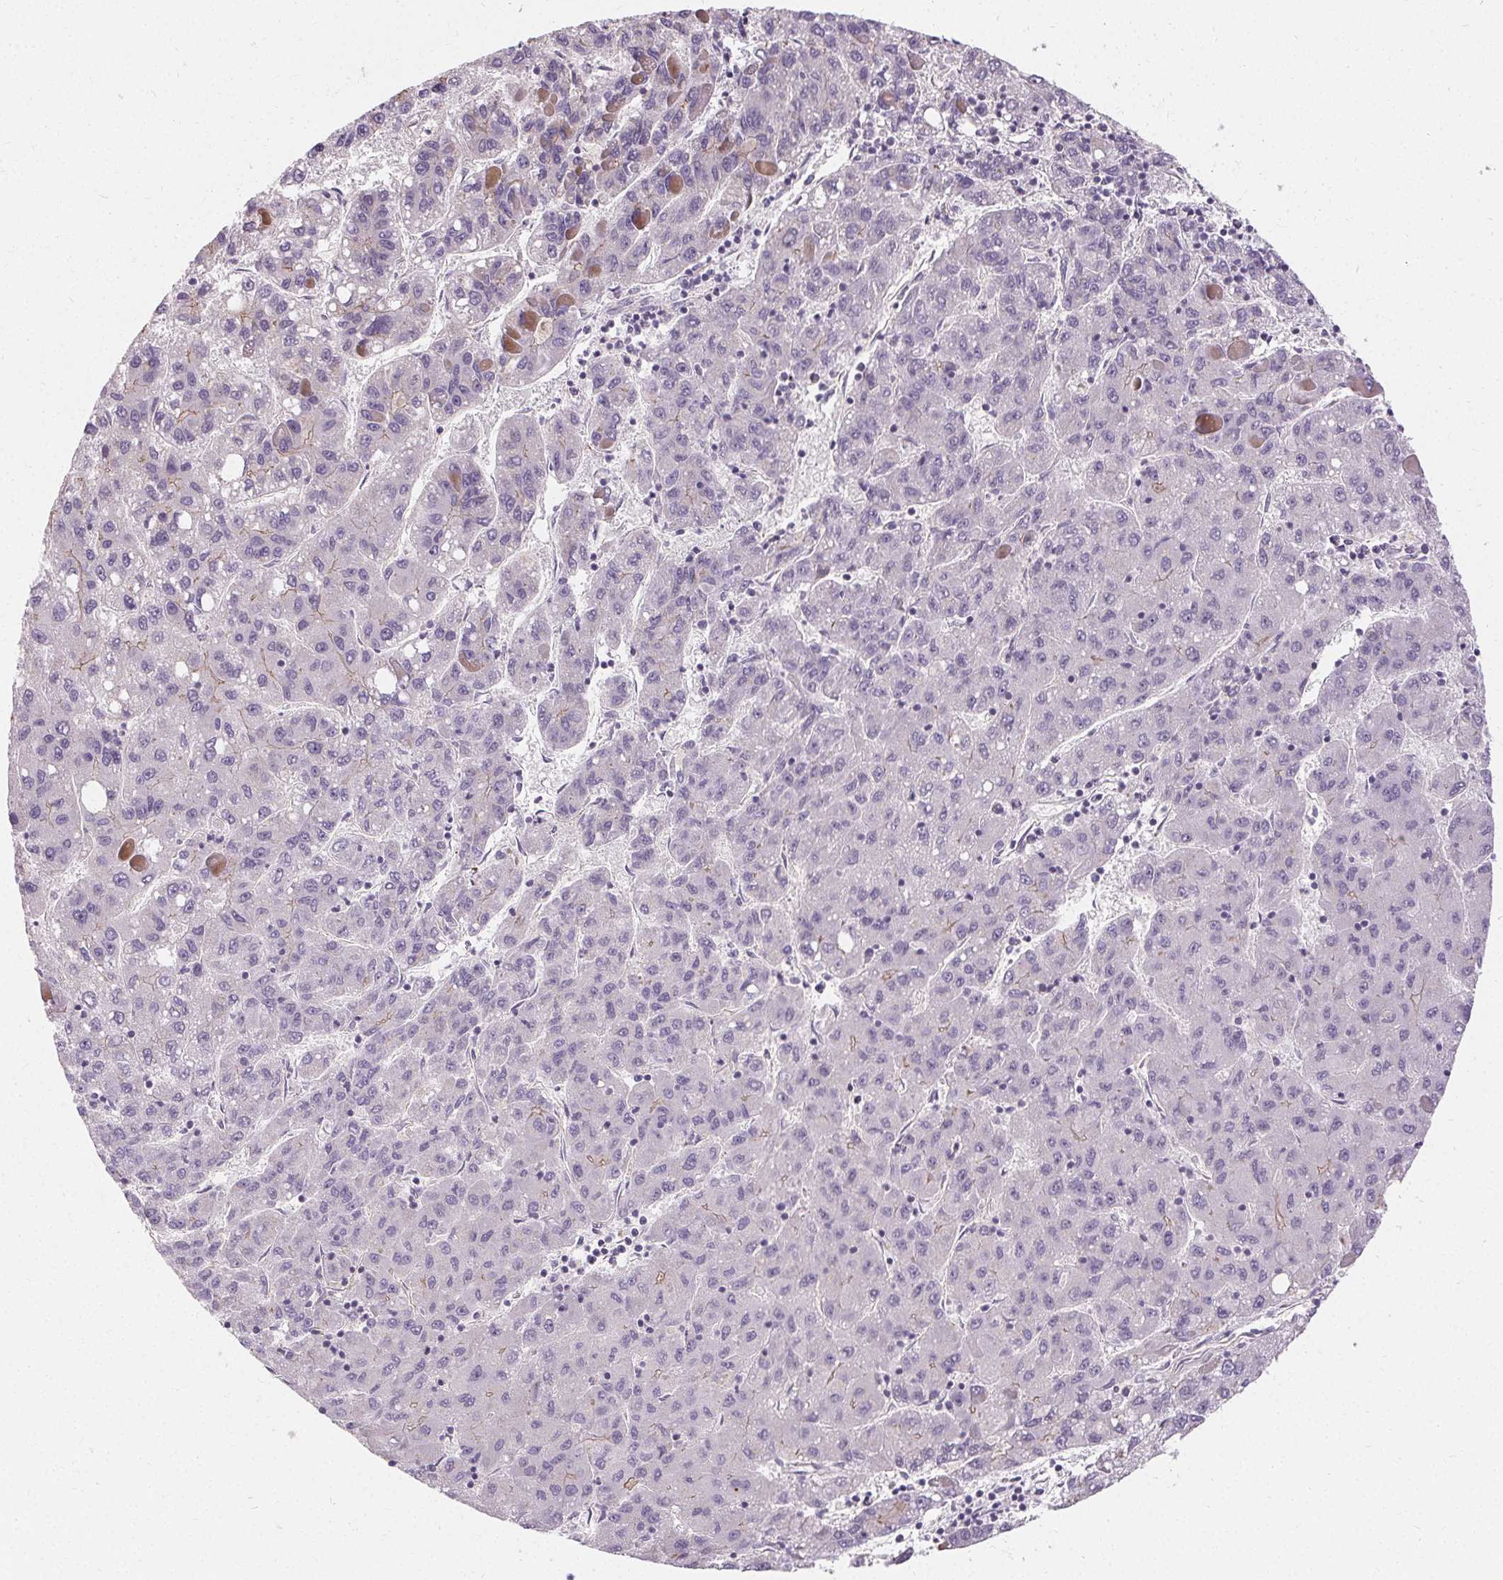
{"staining": {"intensity": "negative", "quantity": "none", "location": "none"}, "tissue": "liver cancer", "cell_type": "Tumor cells", "image_type": "cancer", "snomed": [{"axis": "morphology", "description": "Carcinoma, Hepatocellular, NOS"}, {"axis": "topography", "description": "Liver"}], "caption": "Tumor cells show no significant protein staining in liver cancer.", "gene": "APLP1", "patient": {"sex": "female", "age": 82}}